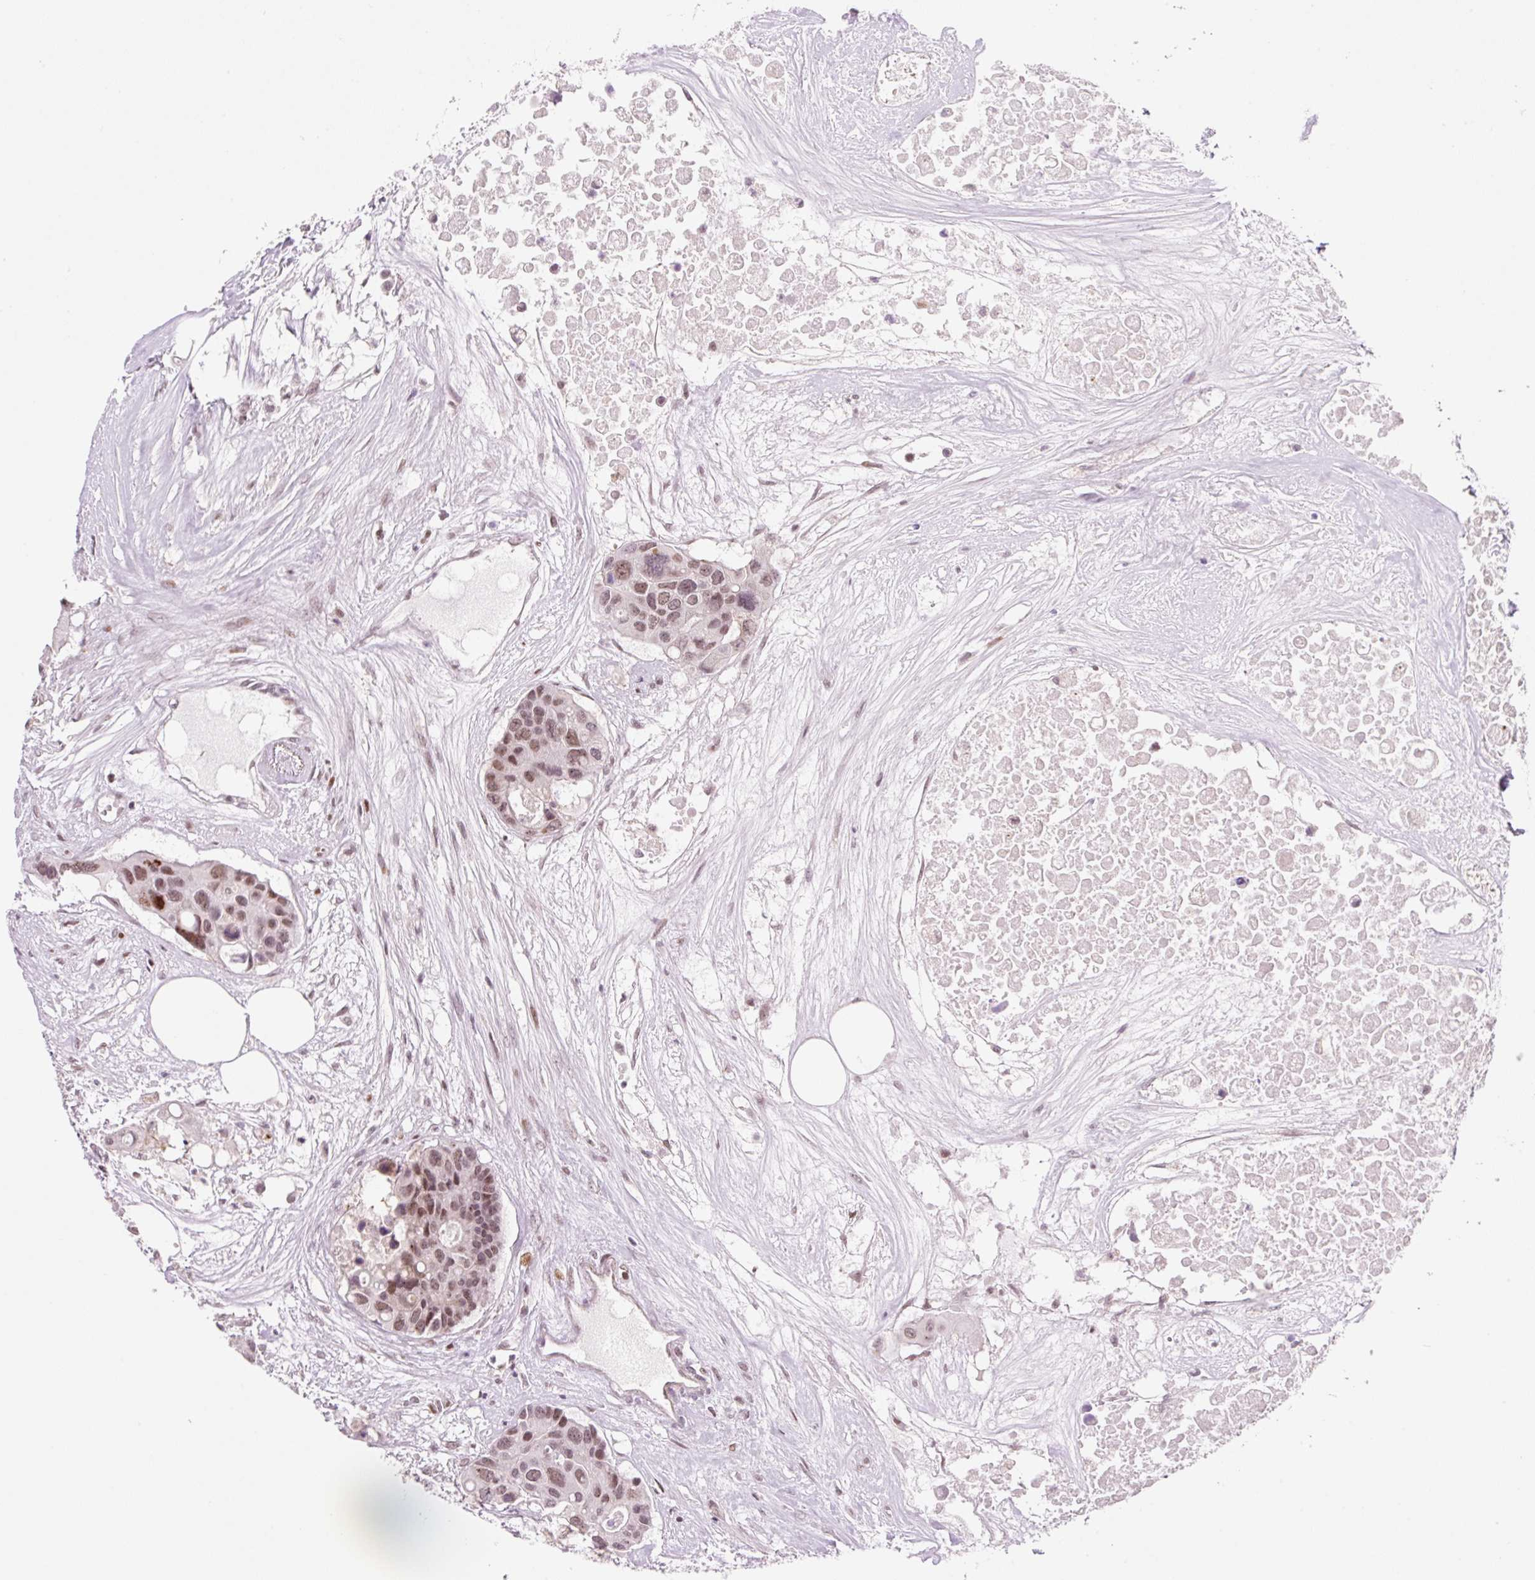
{"staining": {"intensity": "moderate", "quantity": ">75%", "location": "nuclear"}, "tissue": "colorectal cancer", "cell_type": "Tumor cells", "image_type": "cancer", "snomed": [{"axis": "morphology", "description": "Adenocarcinoma, NOS"}, {"axis": "topography", "description": "Colon"}], "caption": "Colorectal cancer (adenocarcinoma) was stained to show a protein in brown. There is medium levels of moderate nuclear staining in about >75% of tumor cells.", "gene": "CCNL2", "patient": {"sex": "male", "age": 77}}